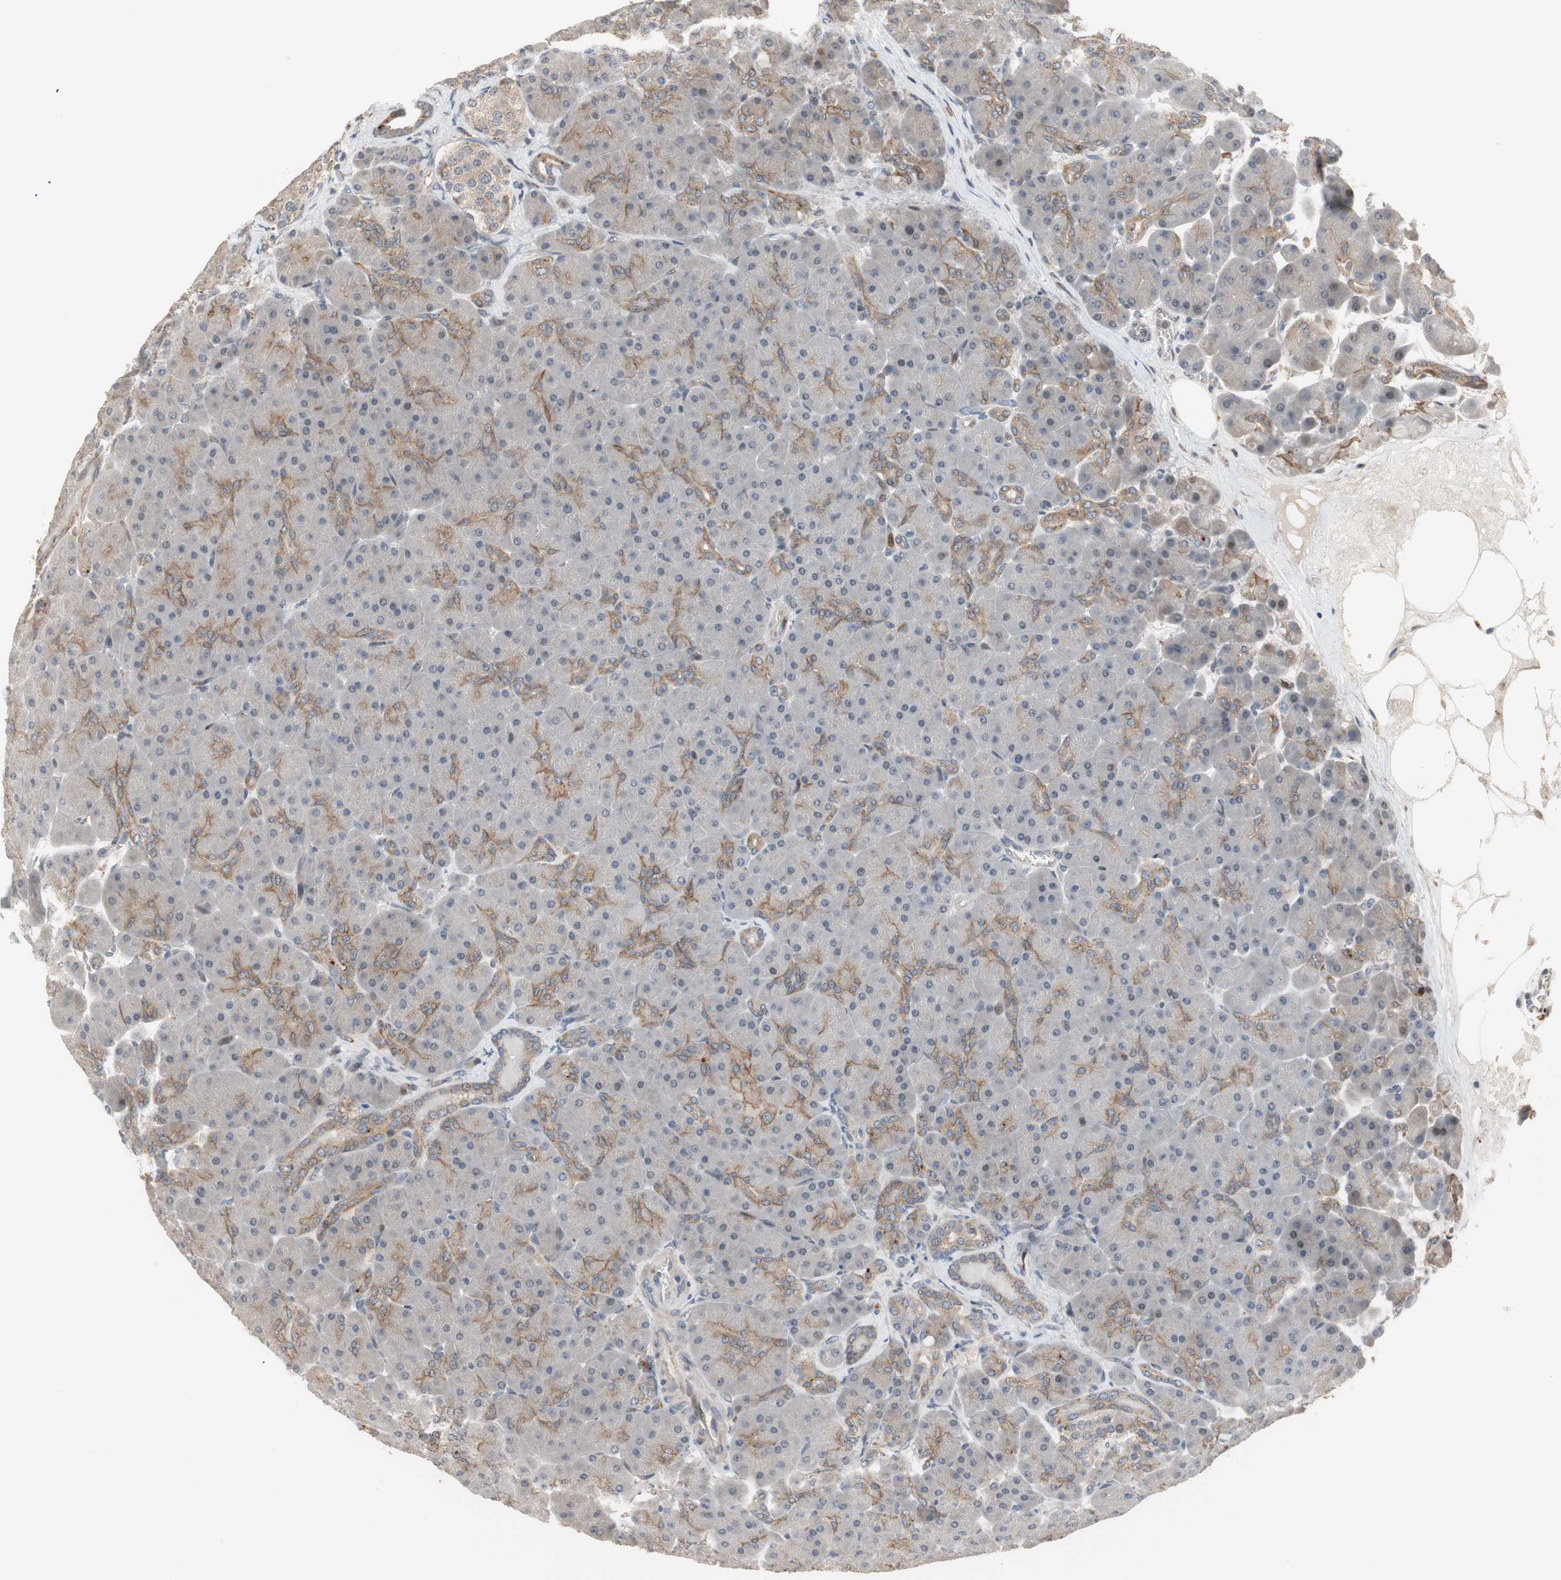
{"staining": {"intensity": "weak", "quantity": "<25%", "location": "cytoplasmic/membranous,nuclear"}, "tissue": "pancreas", "cell_type": "Exocrine glandular cells", "image_type": "normal", "snomed": [{"axis": "morphology", "description": "Normal tissue, NOS"}, {"axis": "topography", "description": "Pancreas"}], "caption": "High power microscopy micrograph of an IHC photomicrograph of benign pancreas, revealing no significant positivity in exocrine glandular cells.", "gene": "SNX4", "patient": {"sex": "male", "age": 66}}